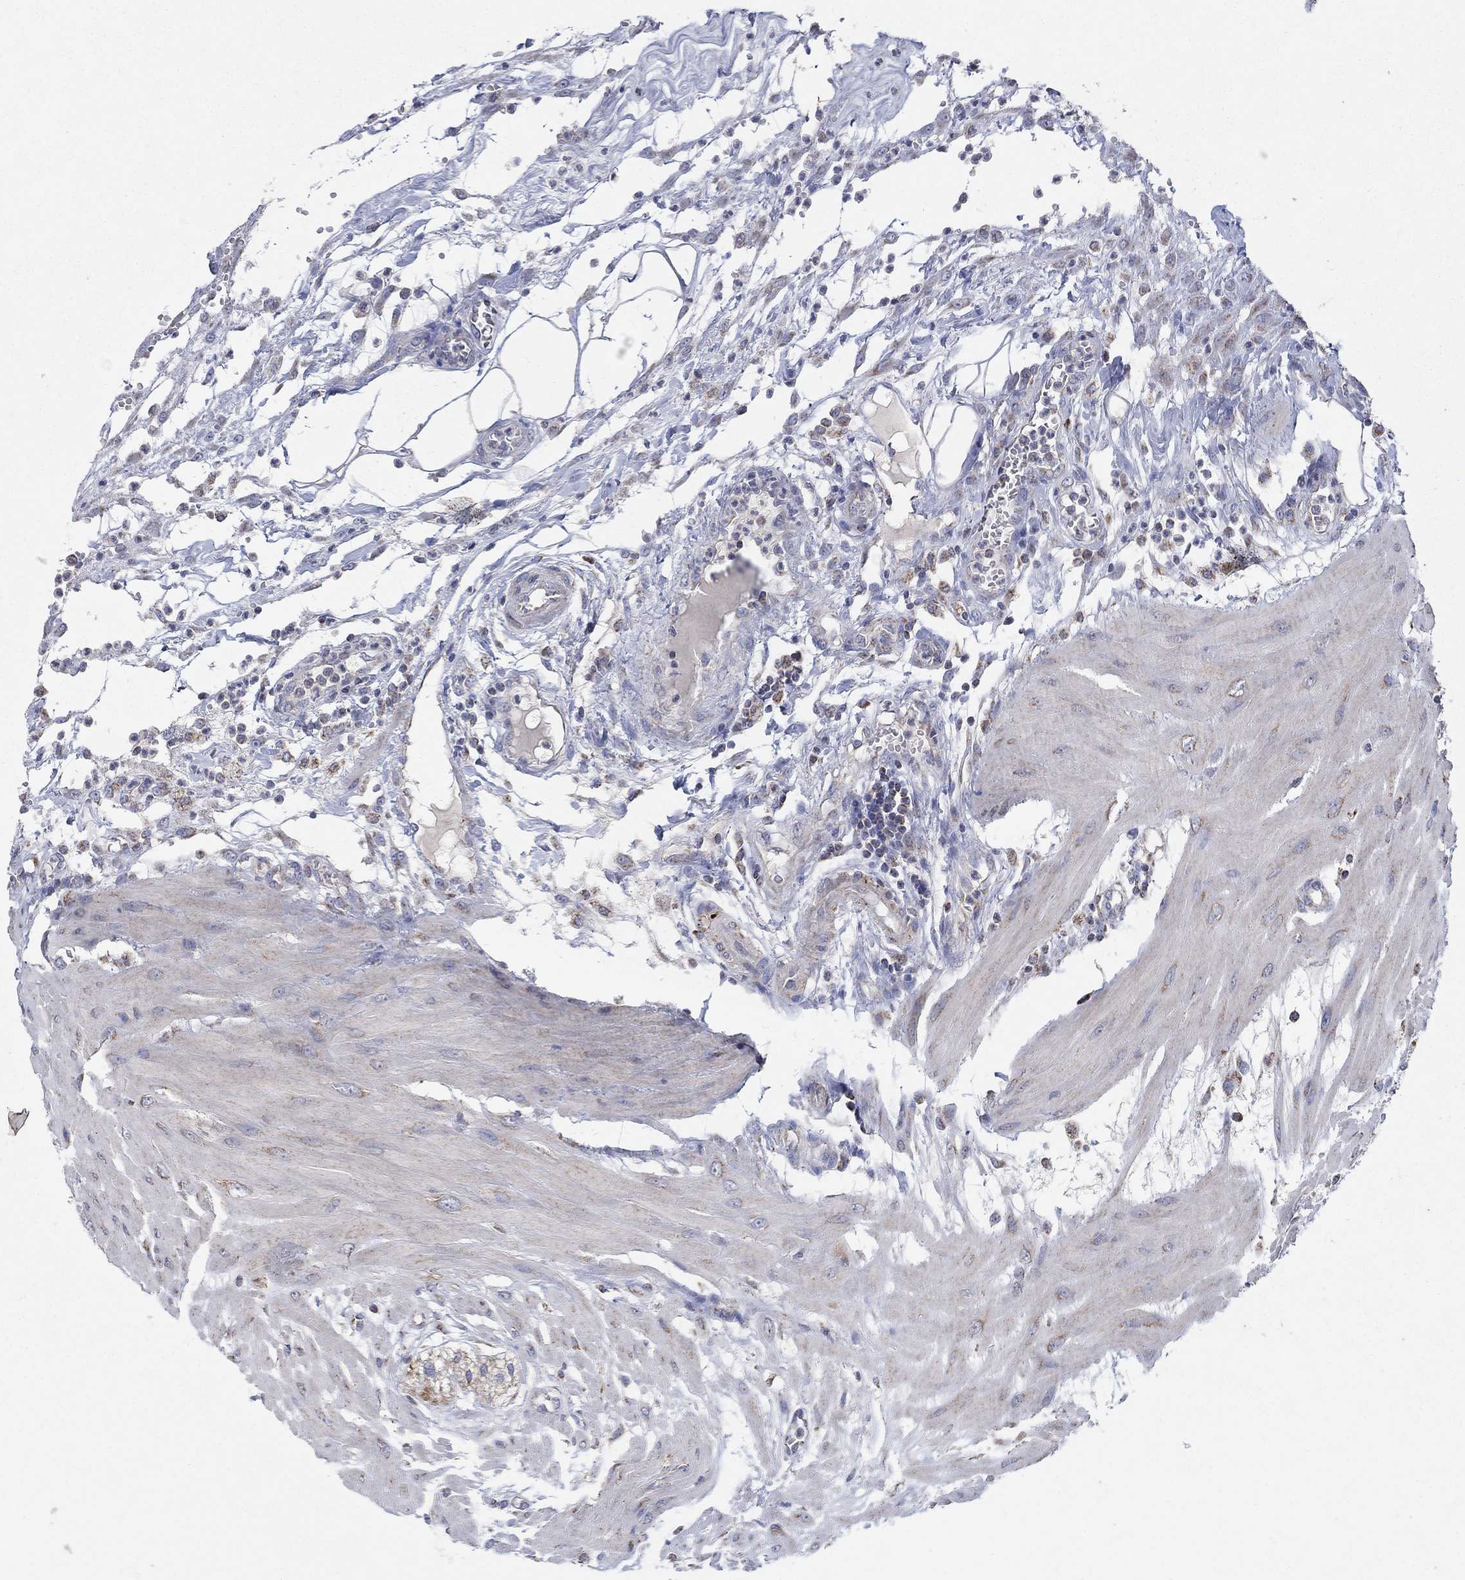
{"staining": {"intensity": "negative", "quantity": "none", "location": "none"}, "tissue": "colon", "cell_type": "Endothelial cells", "image_type": "normal", "snomed": [{"axis": "morphology", "description": "Normal tissue, NOS"}, {"axis": "morphology", "description": "Adenocarcinoma, NOS"}, {"axis": "topography", "description": "Colon"}], "caption": "Immunohistochemistry of benign colon demonstrates no staining in endothelial cells.", "gene": "C9orf85", "patient": {"sex": "male", "age": 65}}